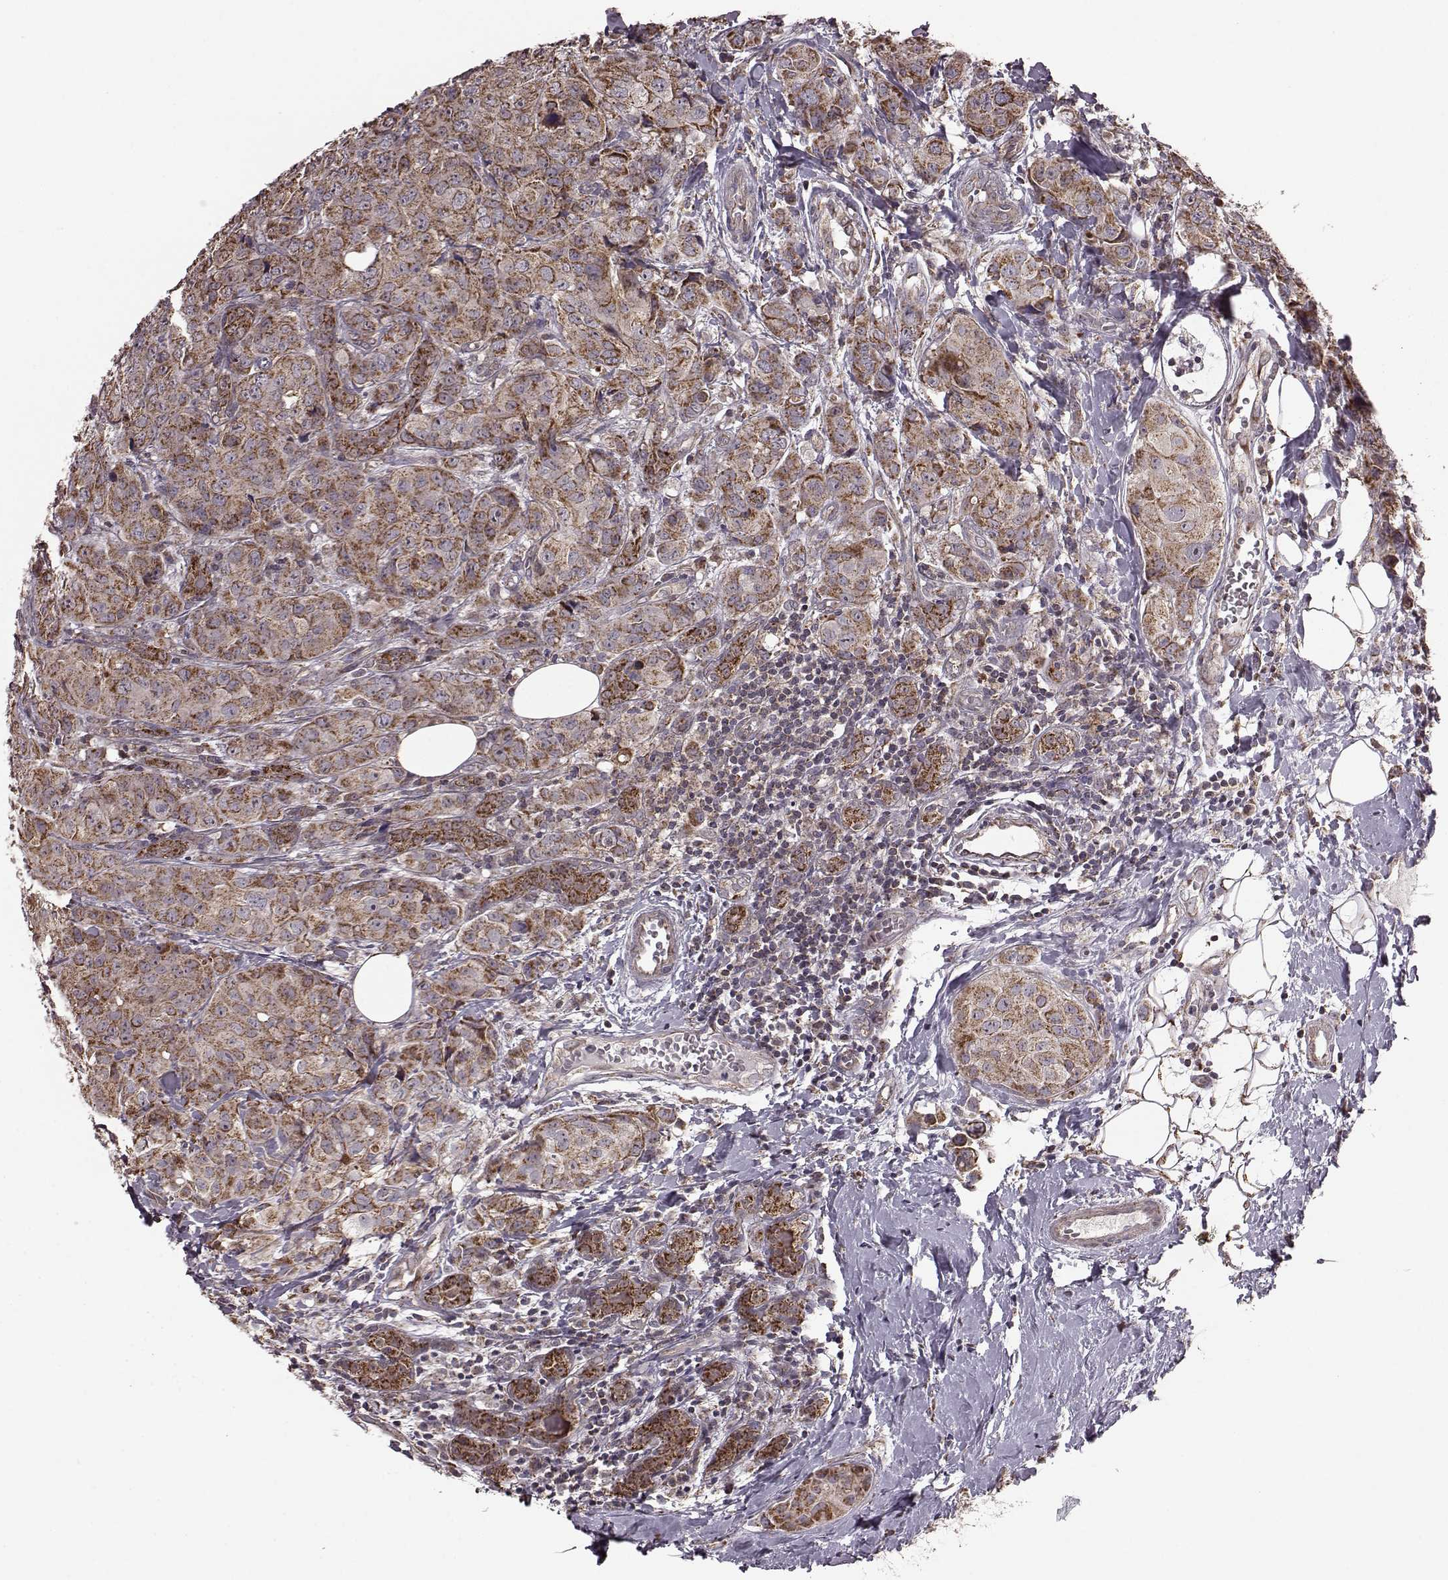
{"staining": {"intensity": "strong", "quantity": ">75%", "location": "cytoplasmic/membranous"}, "tissue": "breast cancer", "cell_type": "Tumor cells", "image_type": "cancer", "snomed": [{"axis": "morphology", "description": "Duct carcinoma"}, {"axis": "topography", "description": "Breast"}], "caption": "Immunohistochemical staining of human breast intraductal carcinoma reveals strong cytoplasmic/membranous protein staining in about >75% of tumor cells.", "gene": "PUDP", "patient": {"sex": "female", "age": 43}}